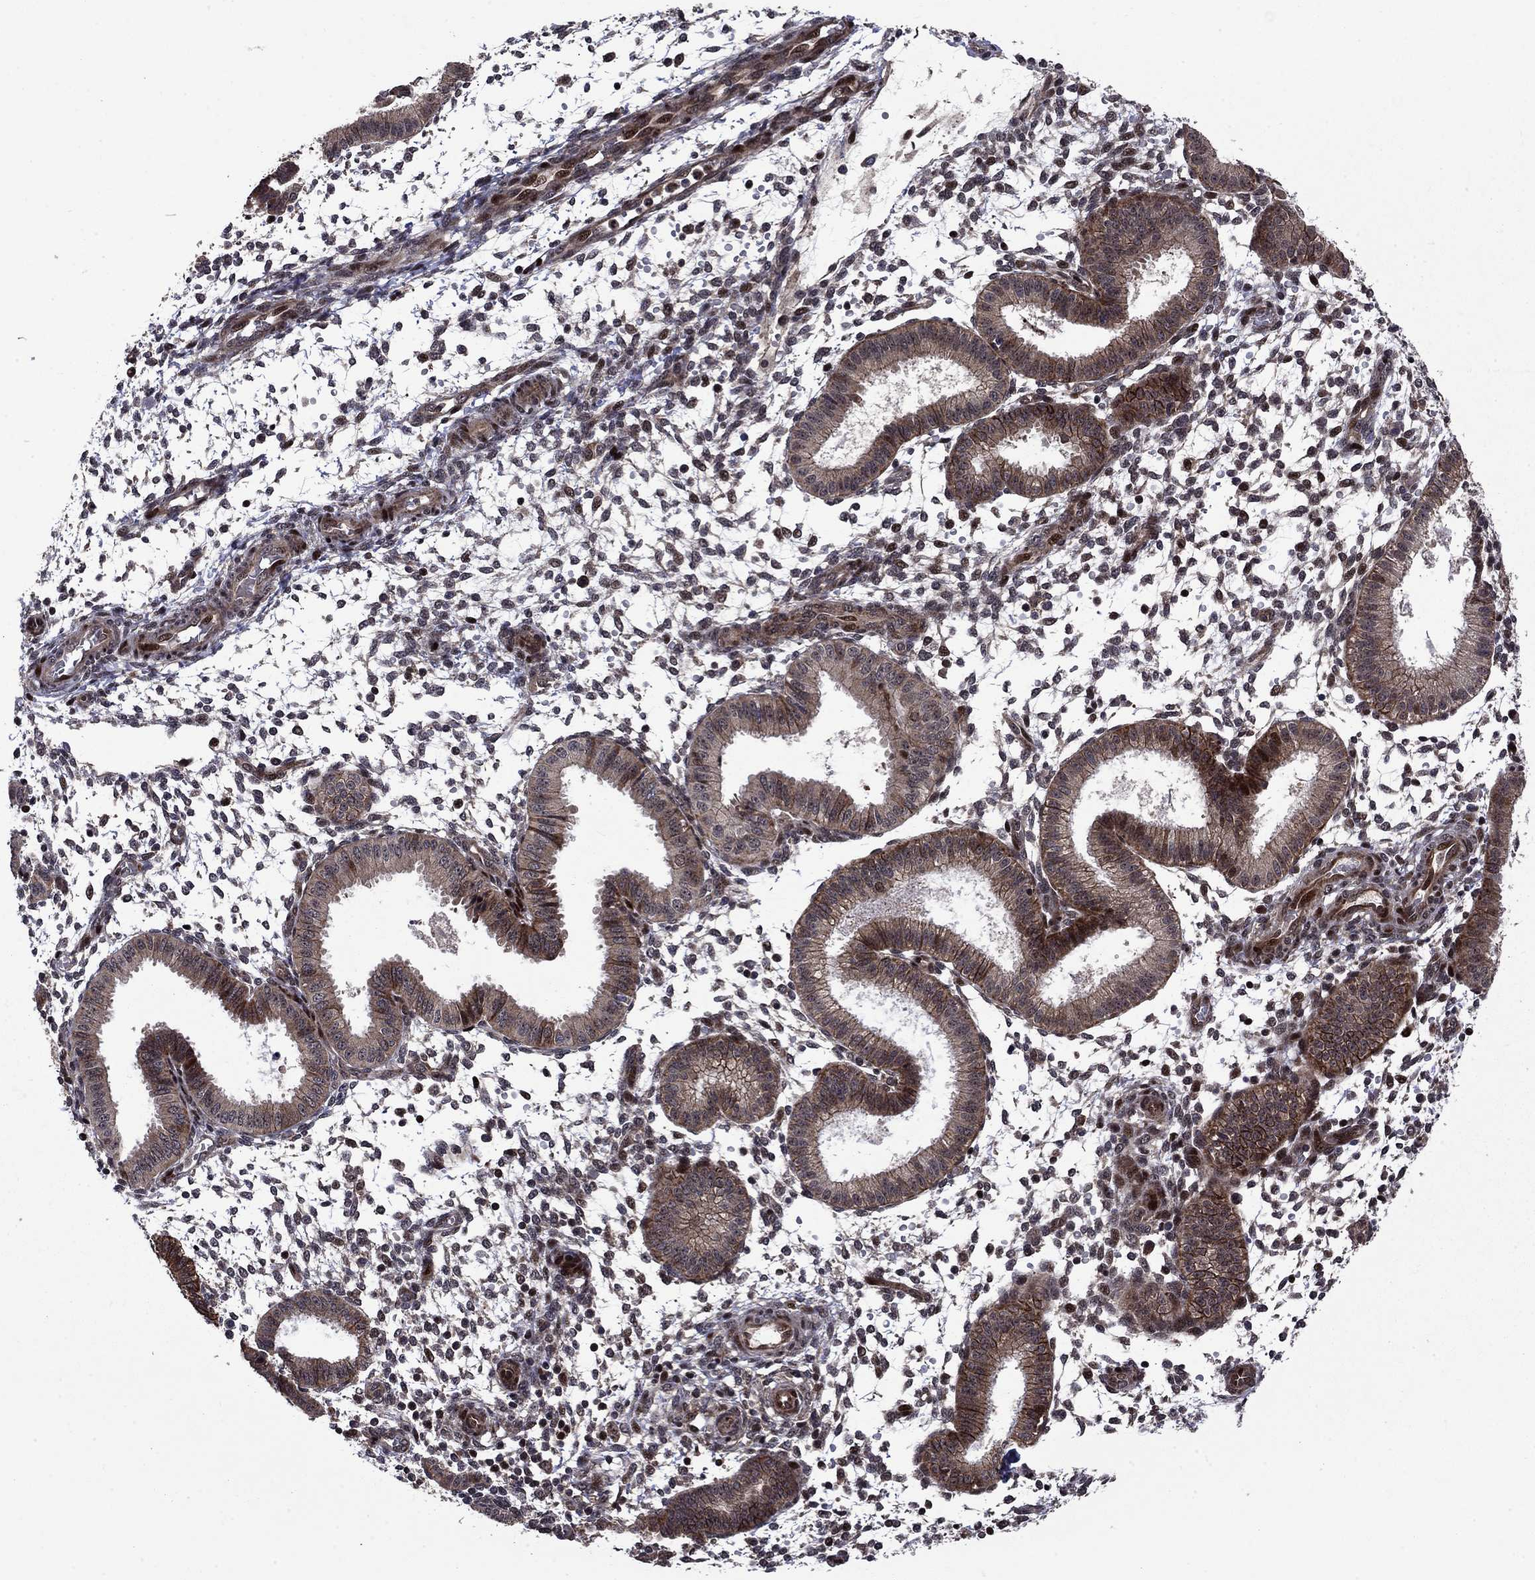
{"staining": {"intensity": "moderate", "quantity": "<25%", "location": "nuclear"}, "tissue": "endometrium", "cell_type": "Cells in endometrial stroma", "image_type": "normal", "snomed": [{"axis": "morphology", "description": "Normal tissue, NOS"}, {"axis": "topography", "description": "Endometrium"}], "caption": "This is a histology image of immunohistochemistry (IHC) staining of benign endometrium, which shows moderate staining in the nuclear of cells in endometrial stroma.", "gene": "AGTPBP1", "patient": {"sex": "female", "age": 43}}